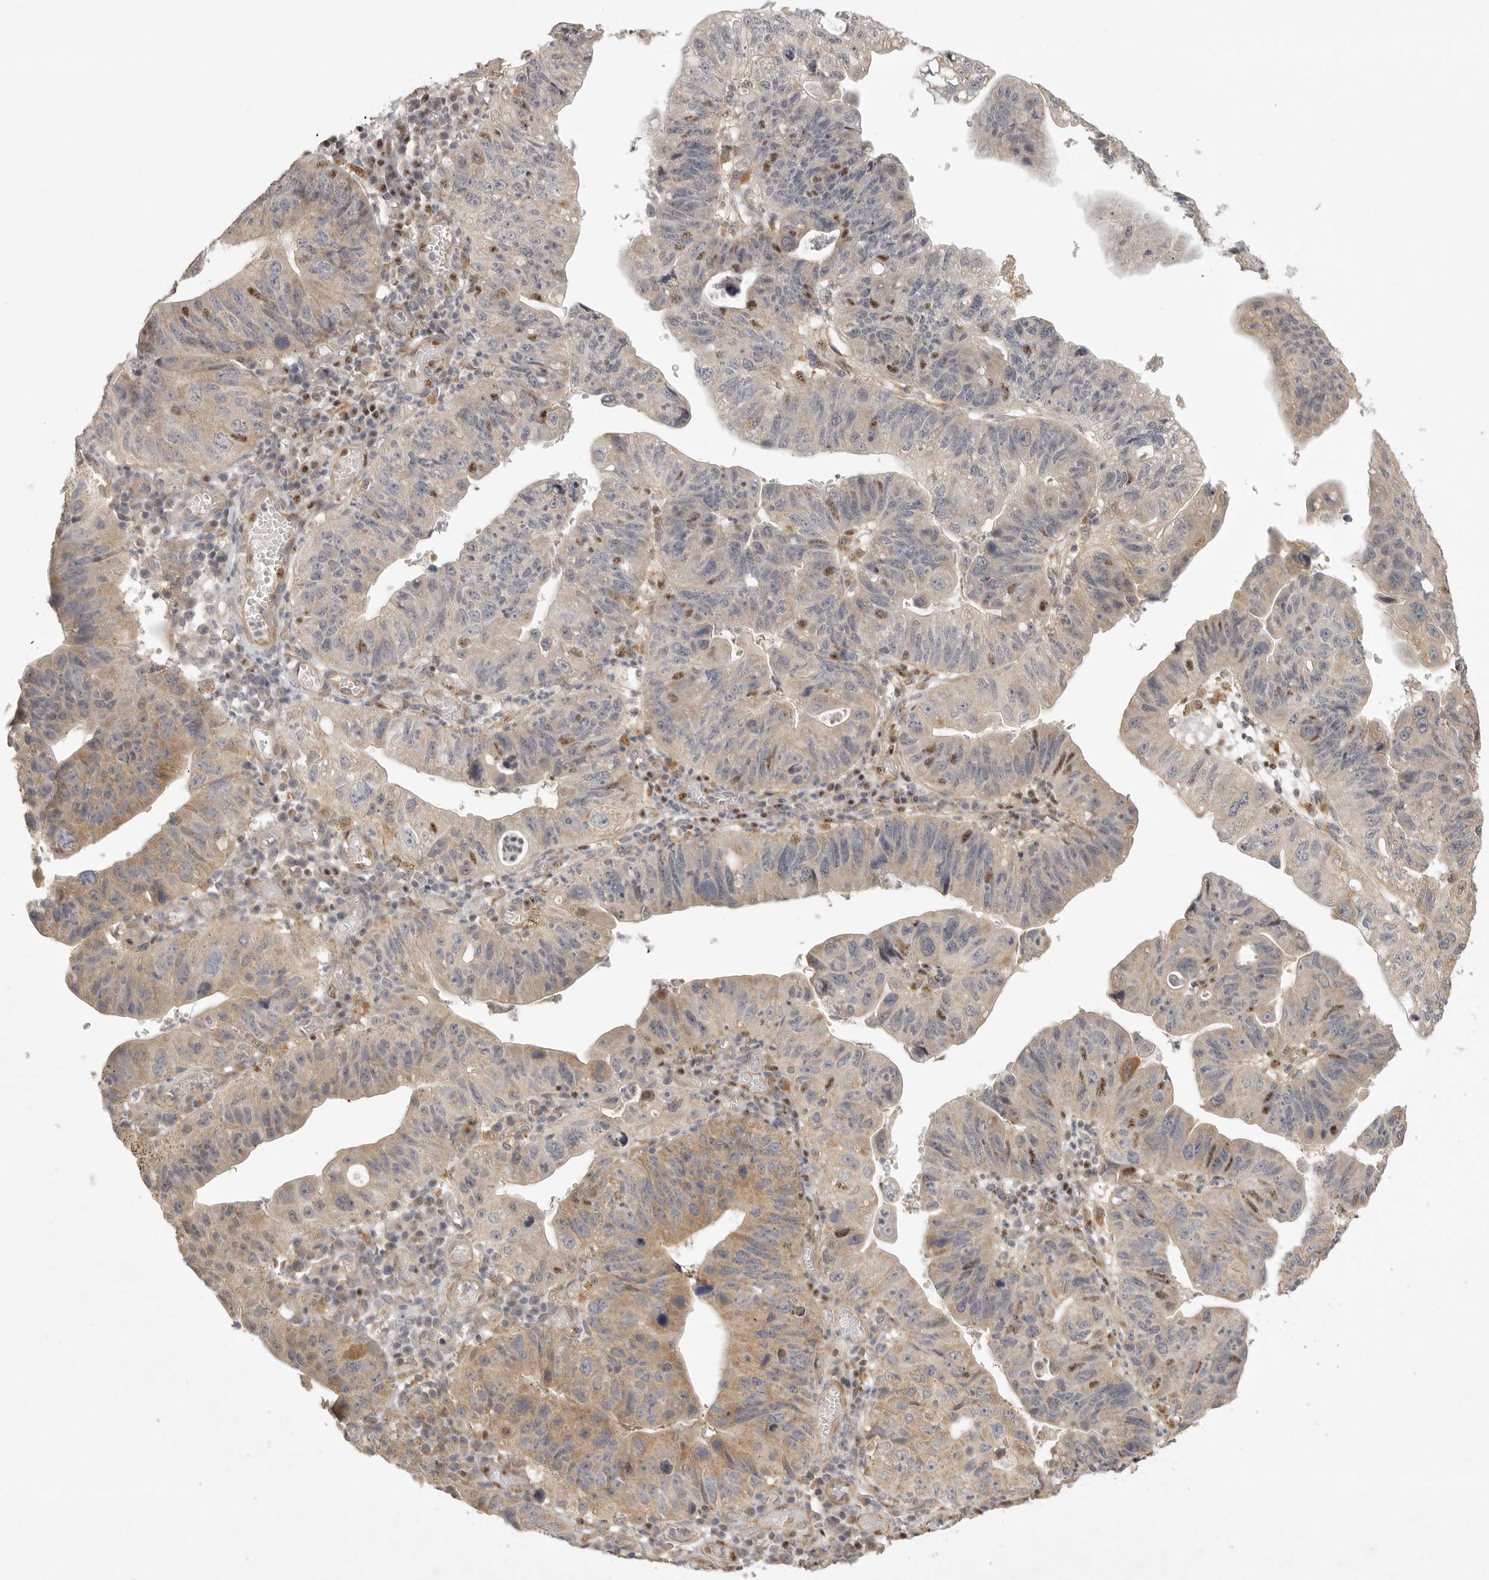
{"staining": {"intensity": "weak", "quantity": "25%-75%", "location": "cytoplasmic/membranous"}, "tissue": "stomach cancer", "cell_type": "Tumor cells", "image_type": "cancer", "snomed": [{"axis": "morphology", "description": "Adenocarcinoma, NOS"}, {"axis": "topography", "description": "Stomach"}], "caption": "The photomicrograph displays immunohistochemical staining of adenocarcinoma (stomach). There is weak cytoplasmic/membranous expression is appreciated in approximately 25%-75% of tumor cells.", "gene": "POMP", "patient": {"sex": "male", "age": 59}}